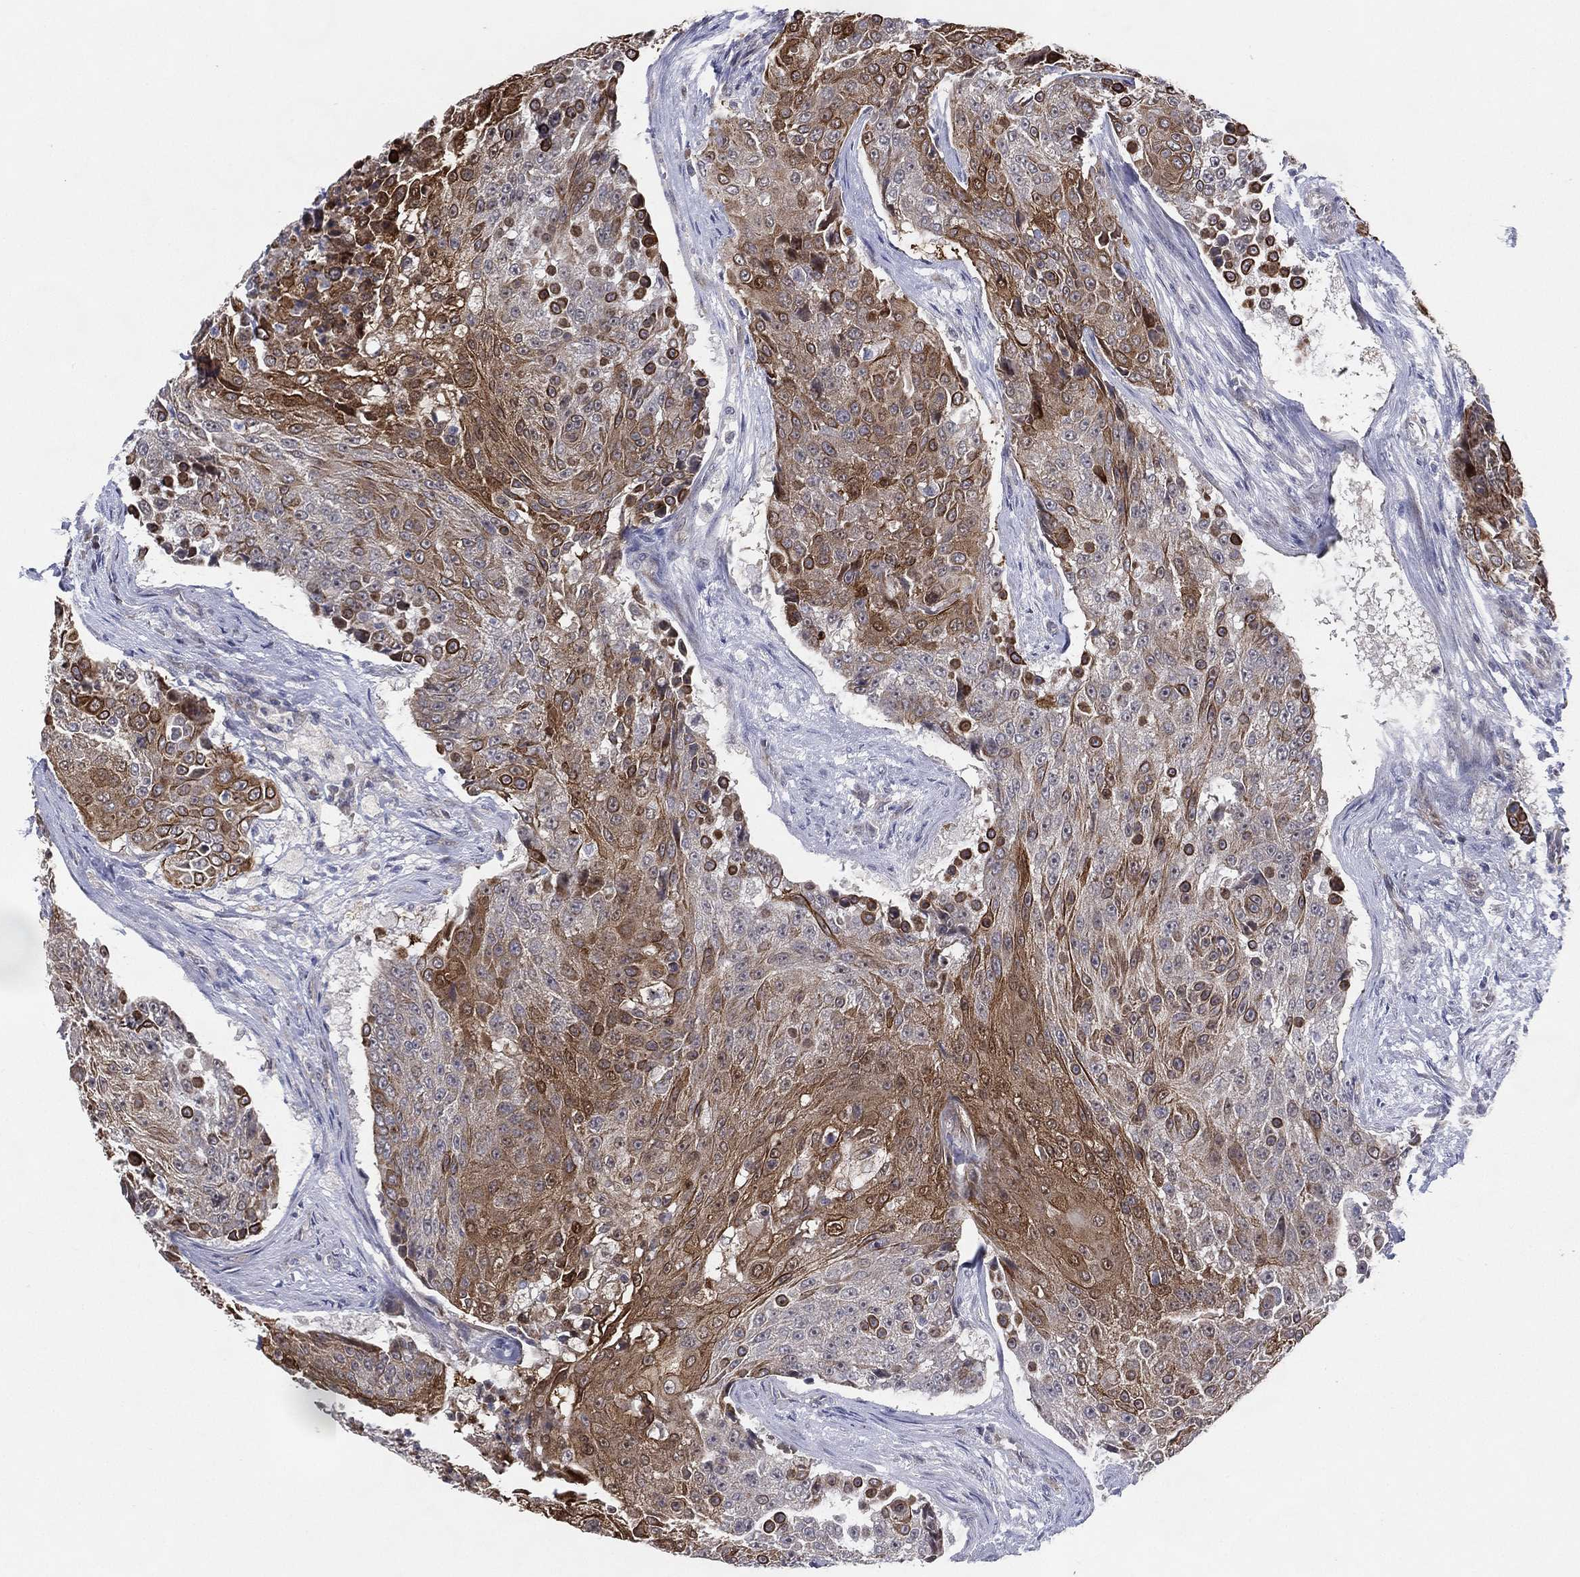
{"staining": {"intensity": "strong", "quantity": "25%-75%", "location": "cytoplasmic/membranous"}, "tissue": "urothelial cancer", "cell_type": "Tumor cells", "image_type": "cancer", "snomed": [{"axis": "morphology", "description": "Urothelial carcinoma, High grade"}, {"axis": "topography", "description": "Urinary bladder"}], "caption": "Strong cytoplasmic/membranous protein expression is present in about 25%-75% of tumor cells in urothelial cancer.", "gene": "KAT14", "patient": {"sex": "female", "age": 63}}